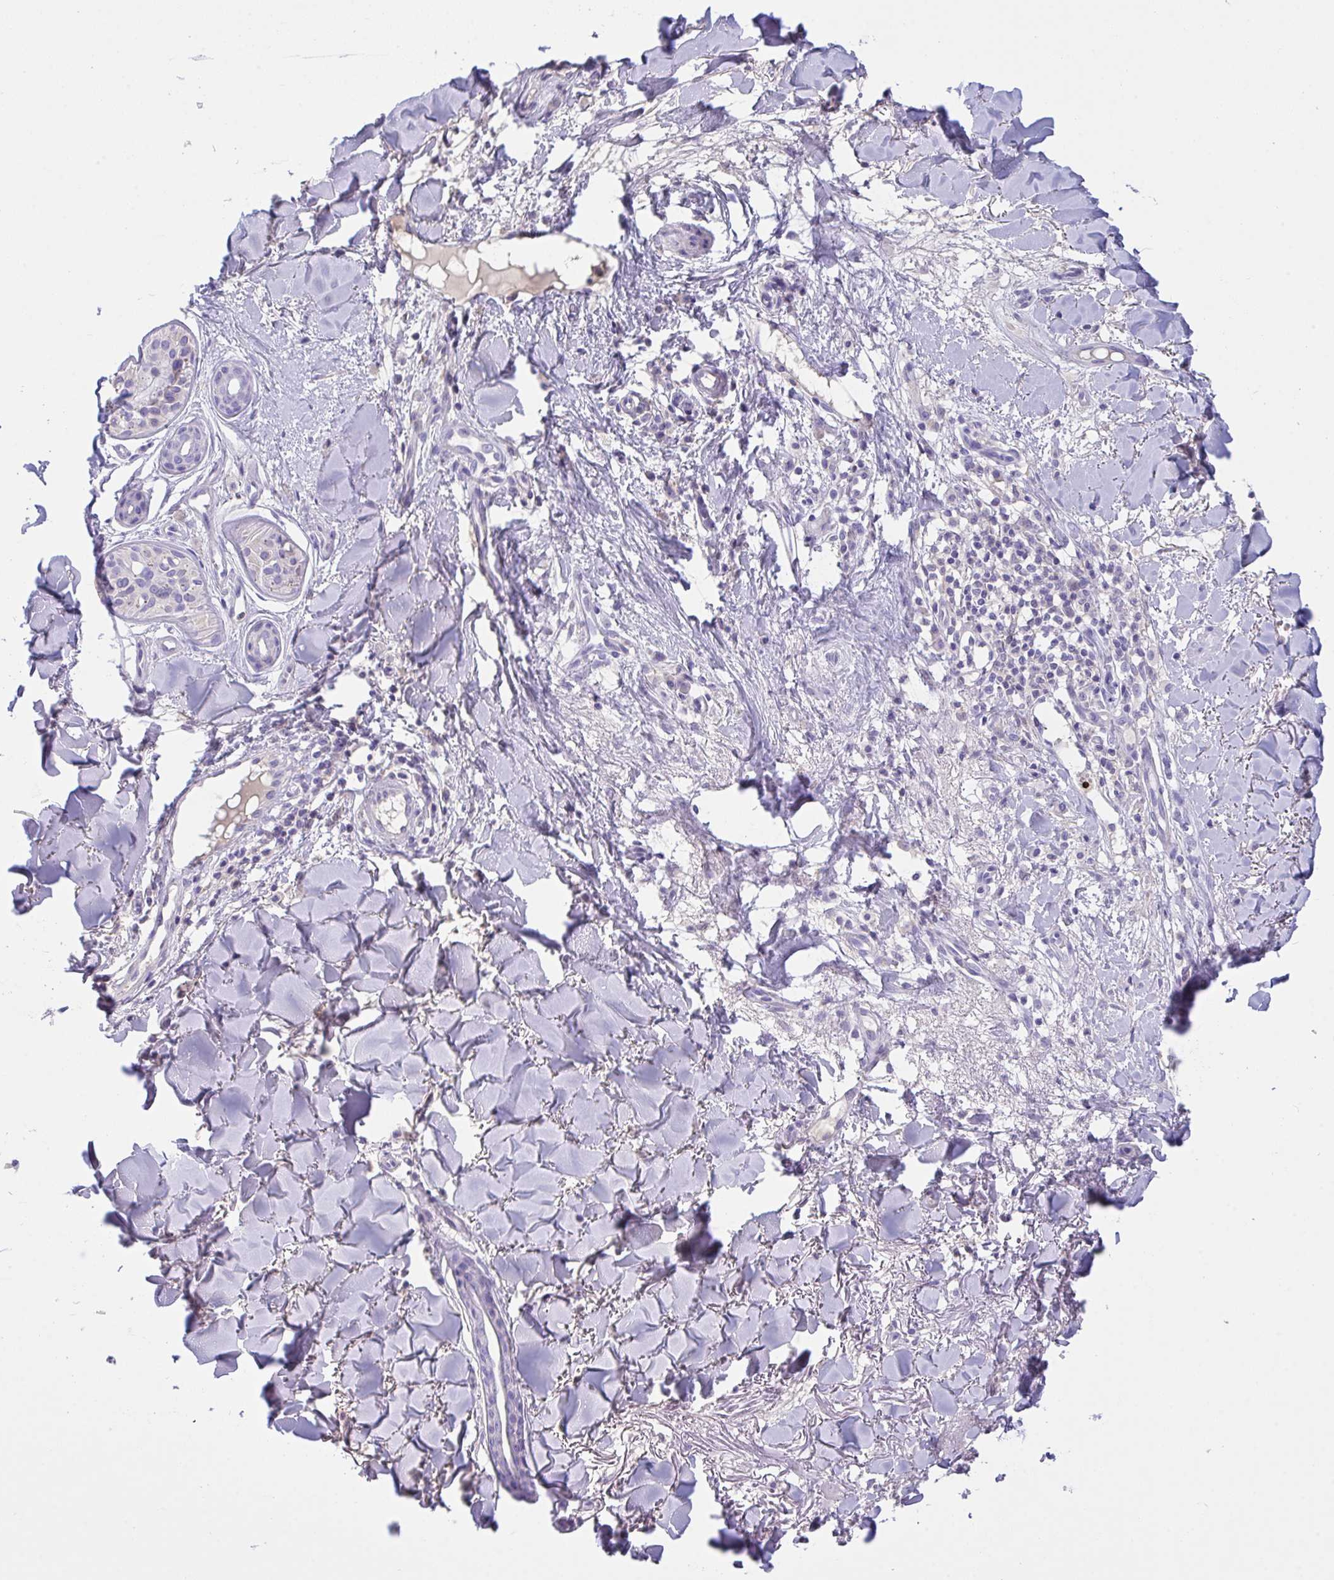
{"staining": {"intensity": "negative", "quantity": "none", "location": "none"}, "tissue": "skin cancer", "cell_type": "Tumor cells", "image_type": "cancer", "snomed": [{"axis": "morphology", "description": "Basal cell carcinoma"}, {"axis": "topography", "description": "Skin"}], "caption": "DAB immunohistochemical staining of human basal cell carcinoma (skin) reveals no significant positivity in tumor cells.", "gene": "CA10", "patient": {"sex": "male", "age": 52}}